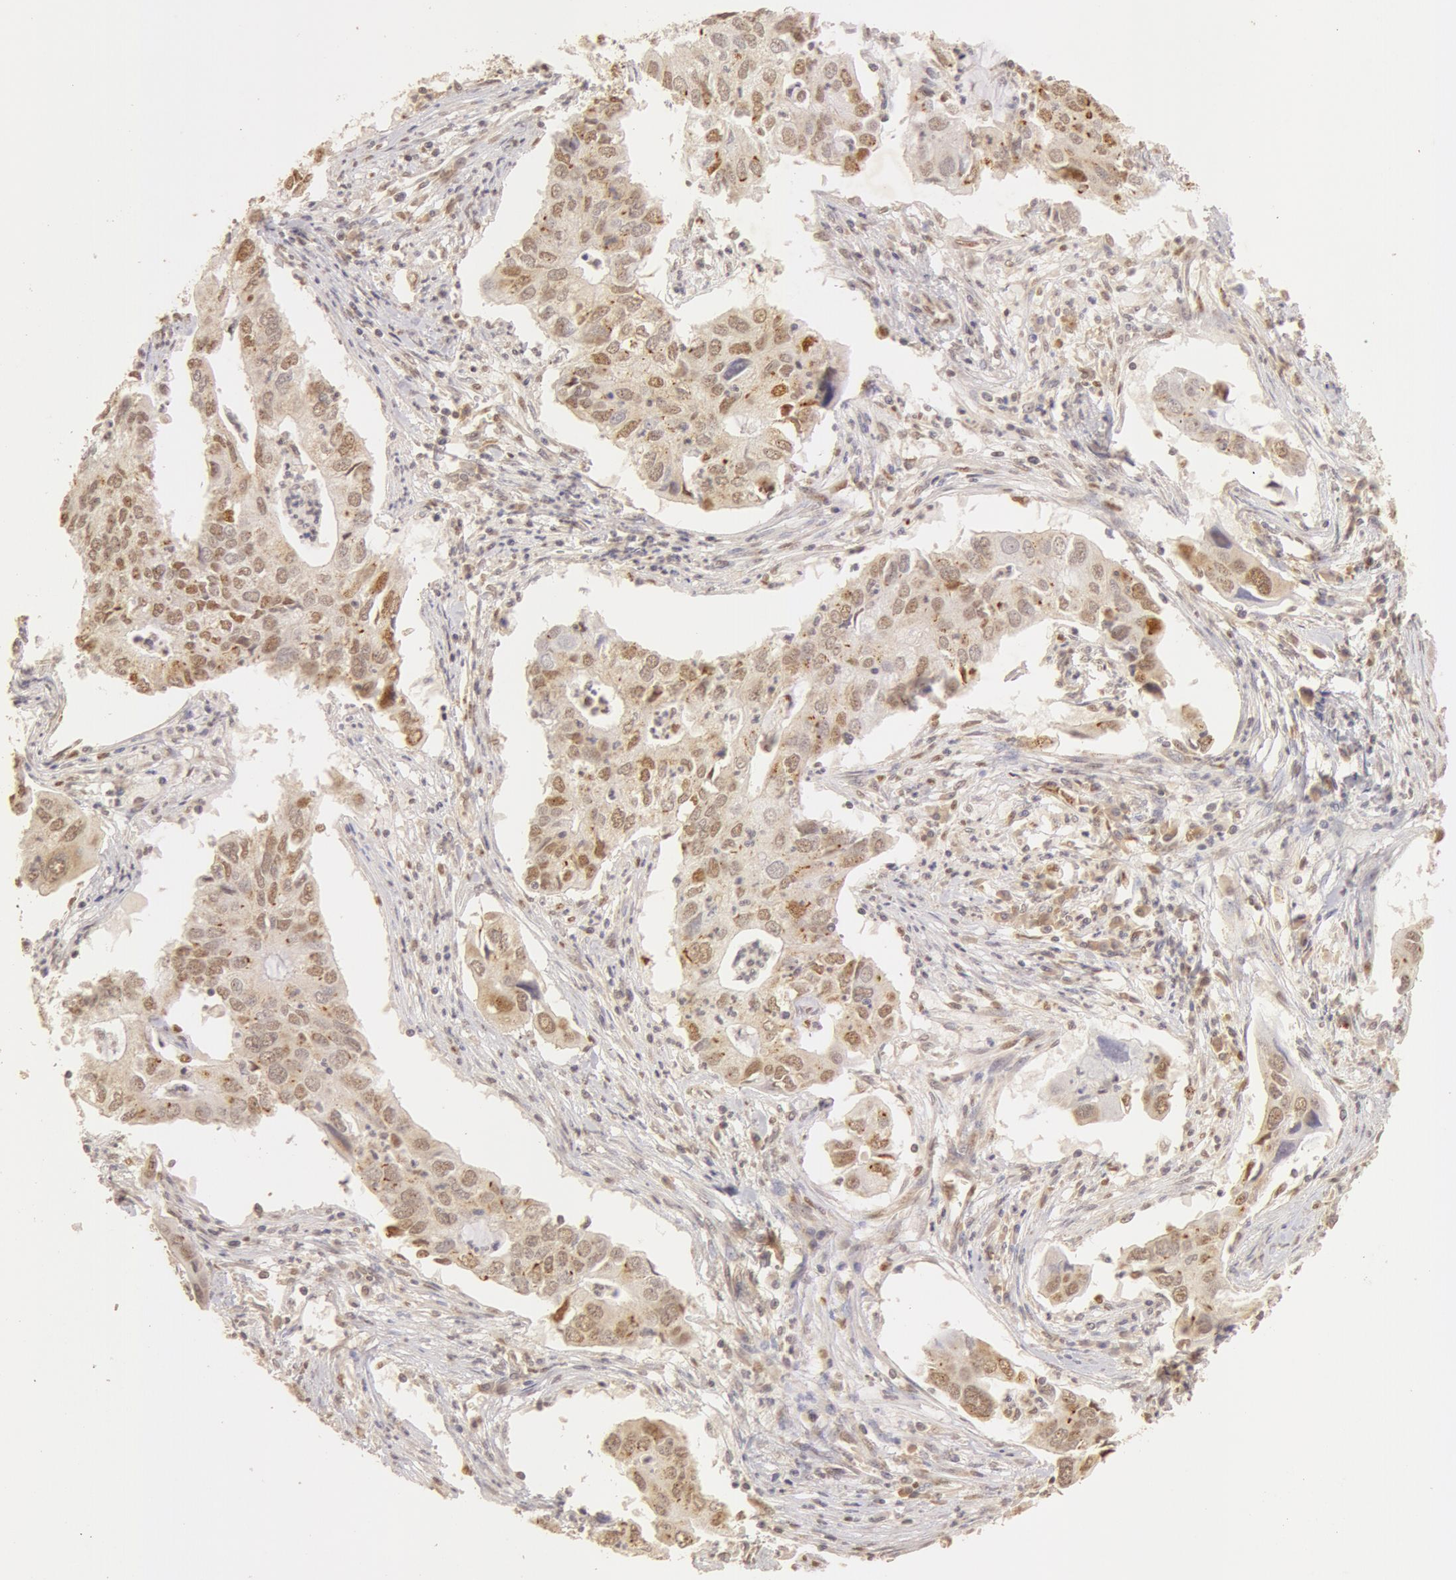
{"staining": {"intensity": "moderate", "quantity": ">75%", "location": "cytoplasmic/membranous,nuclear"}, "tissue": "lung cancer", "cell_type": "Tumor cells", "image_type": "cancer", "snomed": [{"axis": "morphology", "description": "Adenocarcinoma, NOS"}, {"axis": "topography", "description": "Lung"}], "caption": "About >75% of tumor cells in adenocarcinoma (lung) demonstrate moderate cytoplasmic/membranous and nuclear protein positivity as visualized by brown immunohistochemical staining.", "gene": "SNRNP70", "patient": {"sex": "male", "age": 48}}